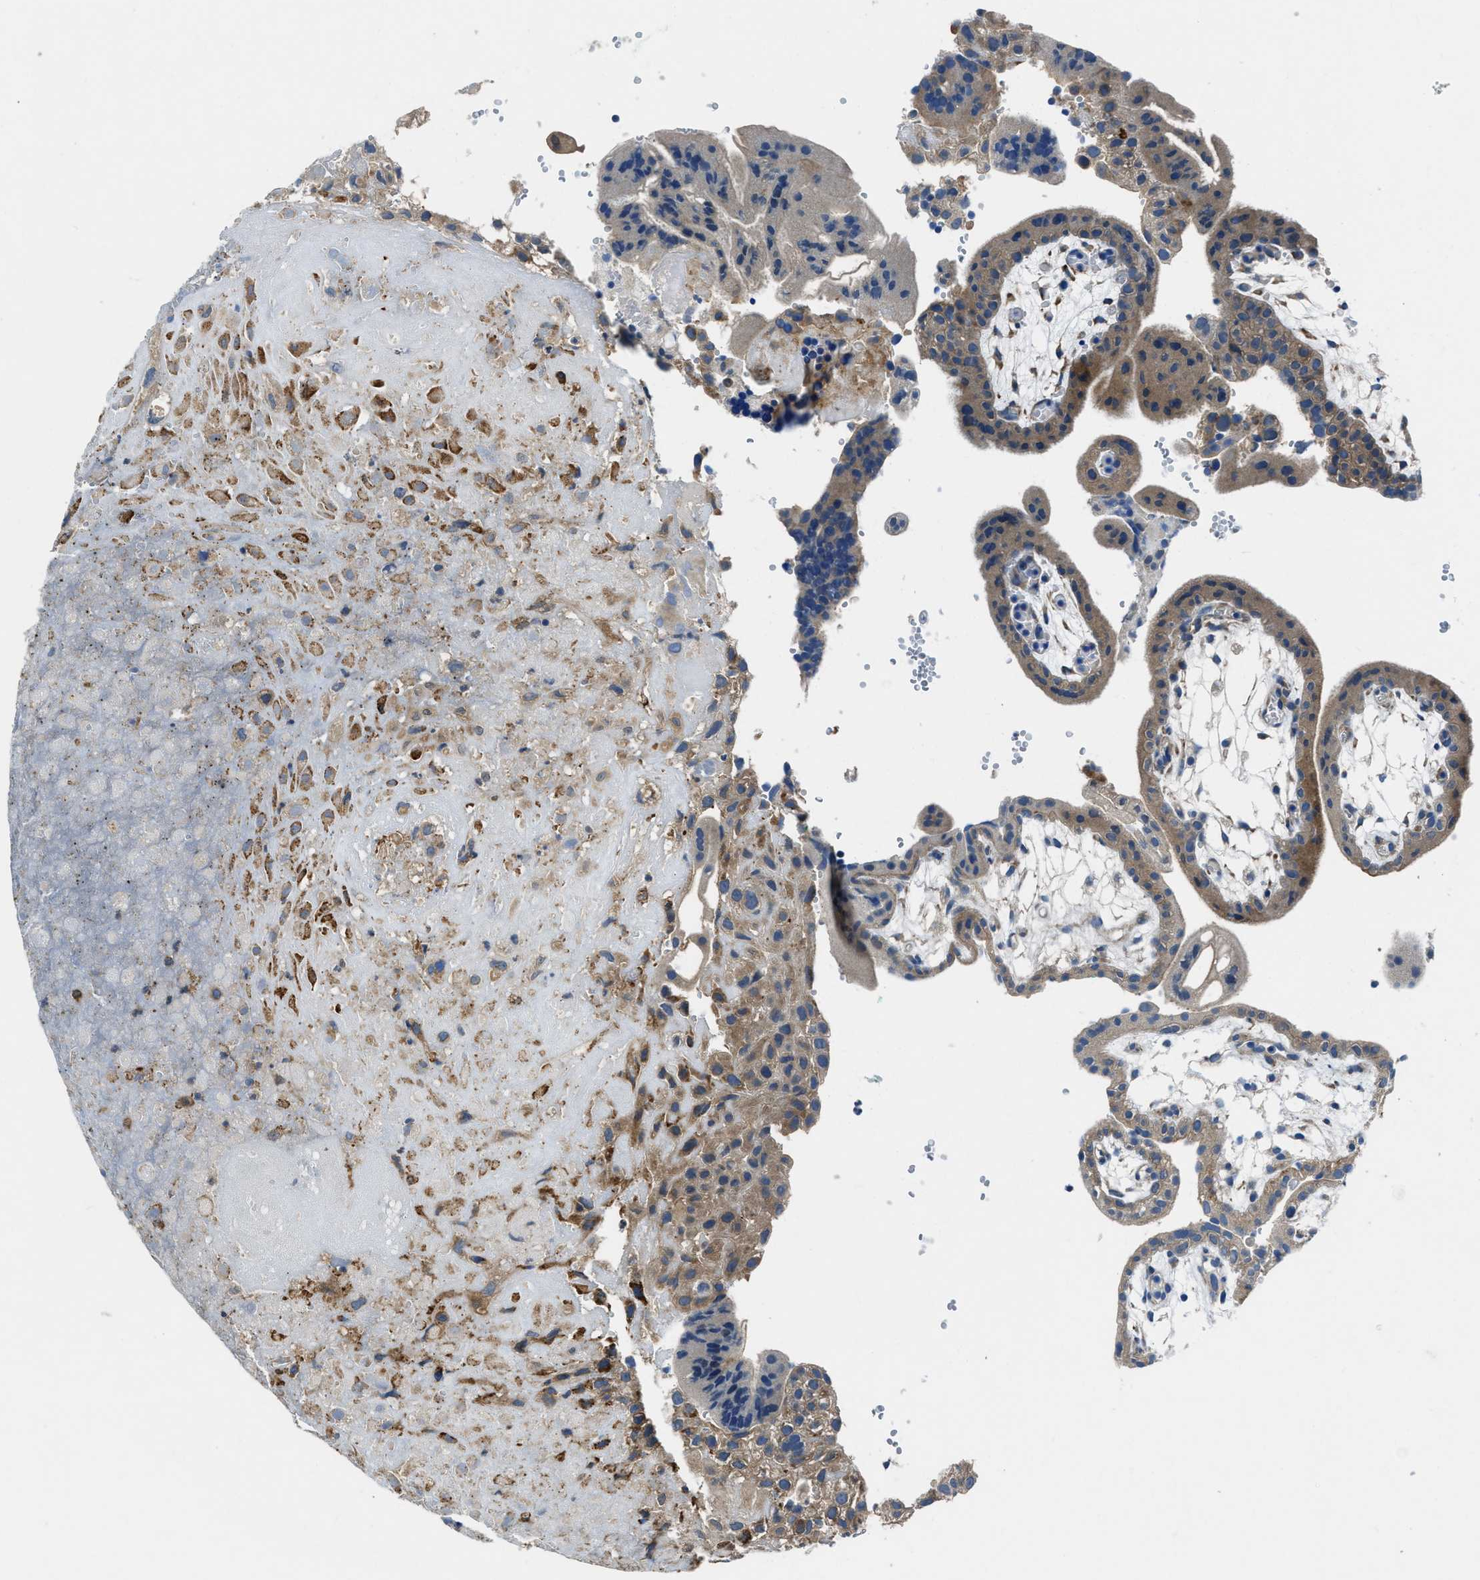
{"staining": {"intensity": "moderate", "quantity": ">75%", "location": "cytoplasmic/membranous"}, "tissue": "placenta", "cell_type": "Decidual cells", "image_type": "normal", "snomed": [{"axis": "morphology", "description": "Normal tissue, NOS"}, {"axis": "topography", "description": "Placenta"}], "caption": "Placenta was stained to show a protein in brown. There is medium levels of moderate cytoplasmic/membranous positivity in approximately >75% of decidual cells. Nuclei are stained in blue.", "gene": "MAP3K20", "patient": {"sex": "female", "age": 18}}